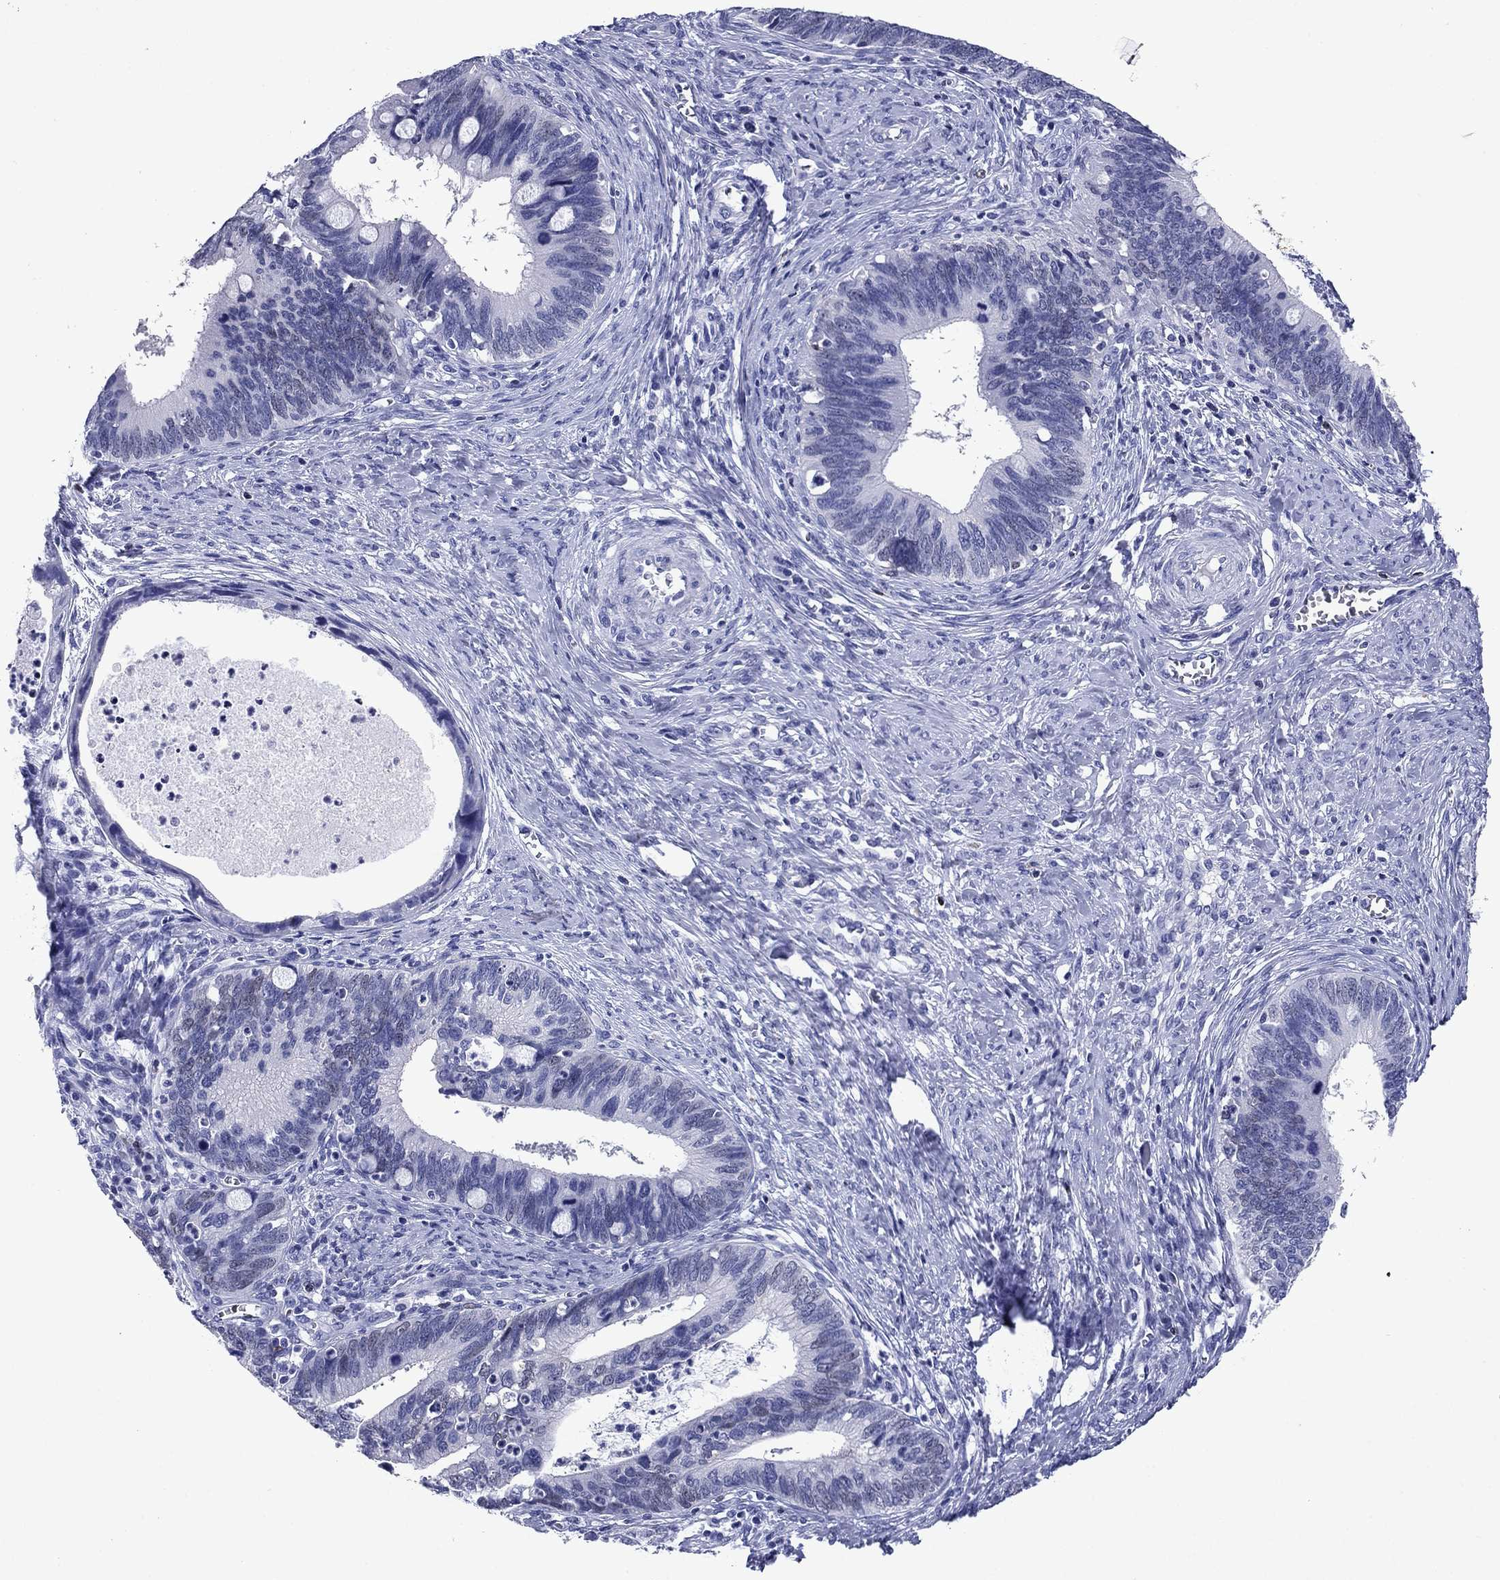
{"staining": {"intensity": "negative", "quantity": "none", "location": "none"}, "tissue": "cervical cancer", "cell_type": "Tumor cells", "image_type": "cancer", "snomed": [{"axis": "morphology", "description": "Adenocarcinoma, NOS"}, {"axis": "topography", "description": "Cervix"}], "caption": "Immunohistochemical staining of human cervical cancer displays no significant positivity in tumor cells.", "gene": "GZMK", "patient": {"sex": "female", "age": 42}}